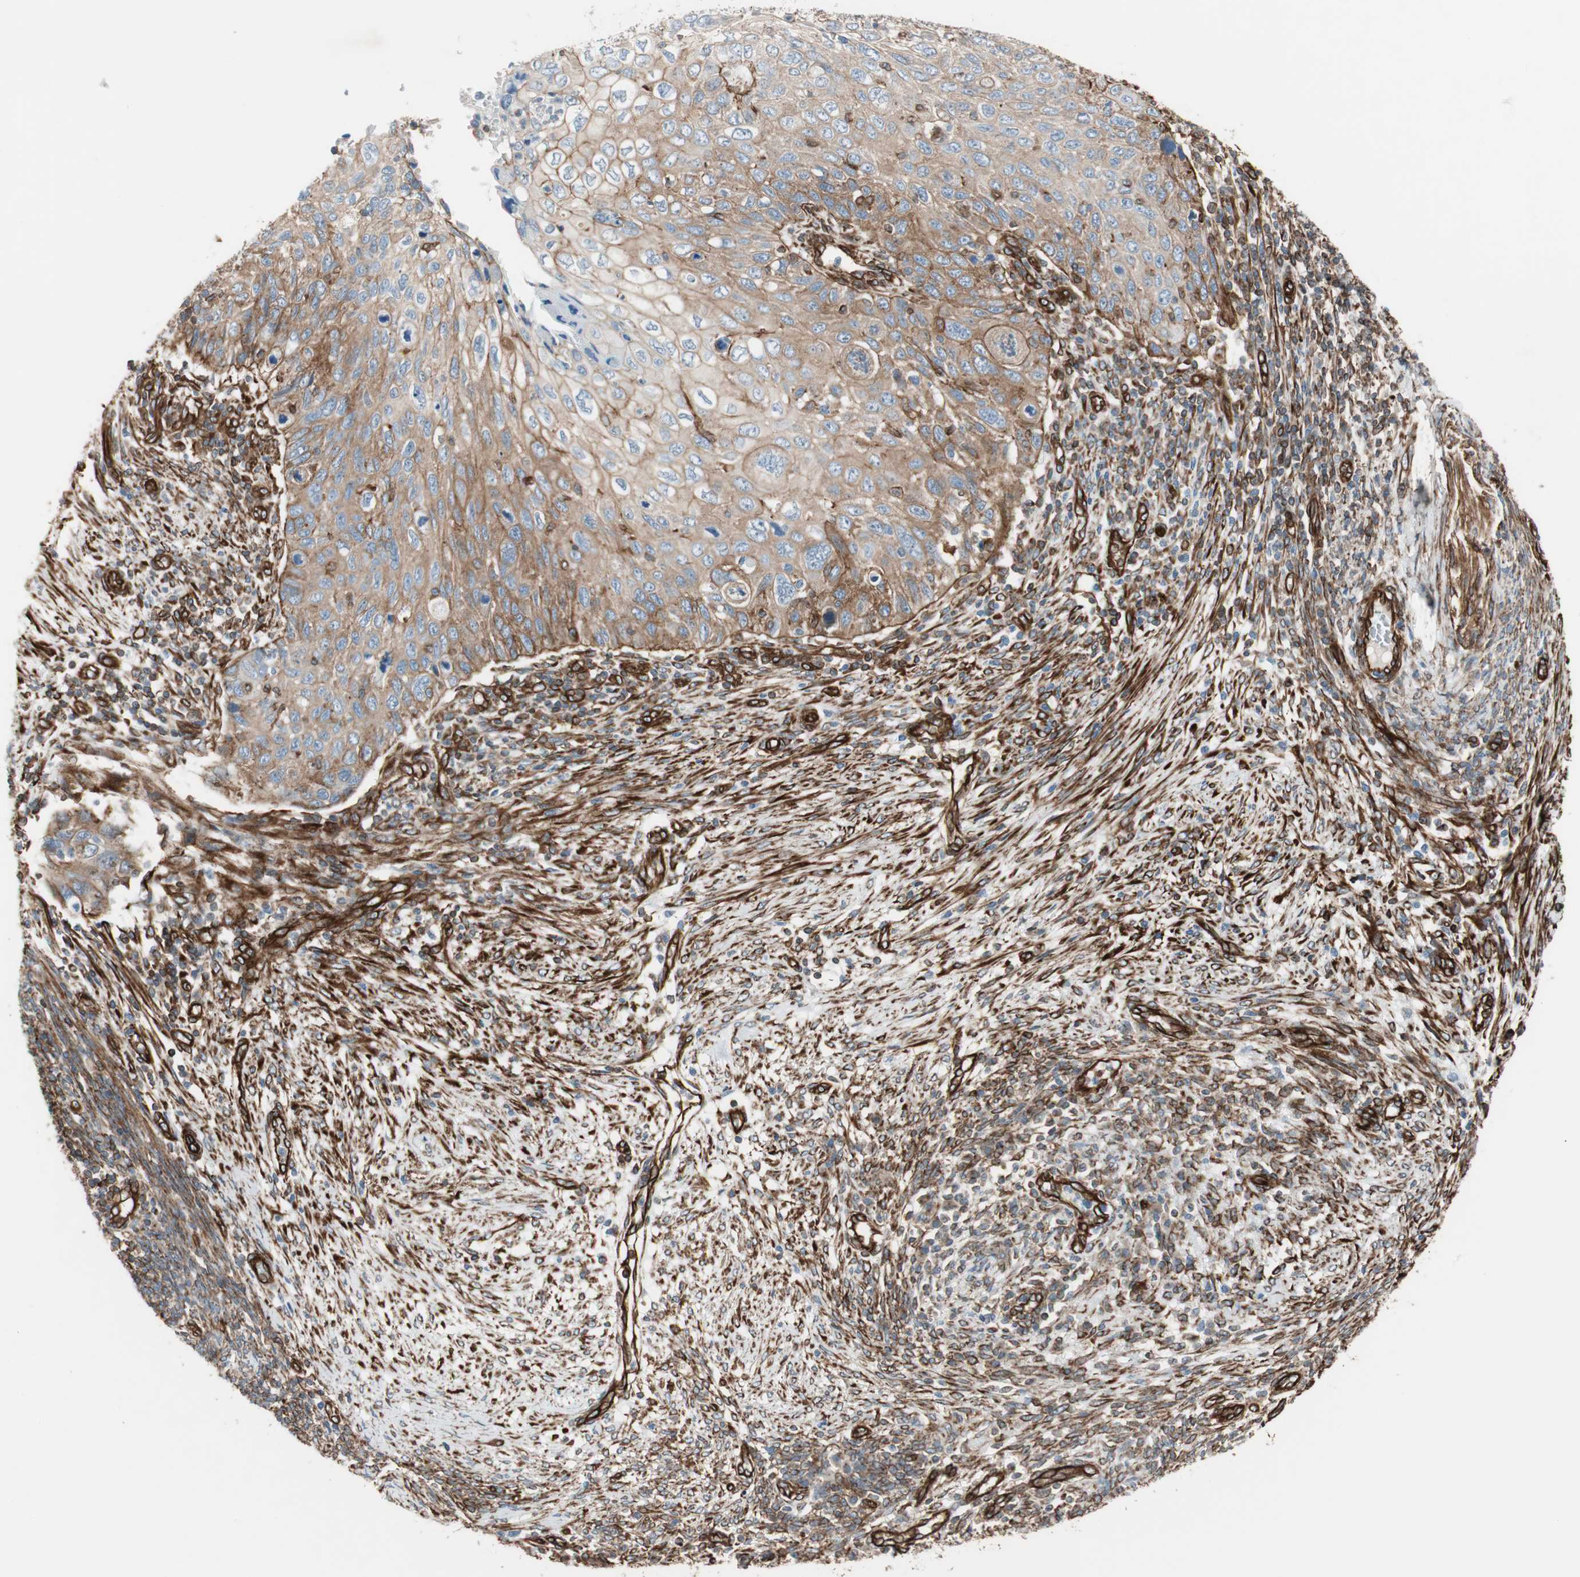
{"staining": {"intensity": "moderate", "quantity": ">75%", "location": "cytoplasmic/membranous"}, "tissue": "cervical cancer", "cell_type": "Tumor cells", "image_type": "cancer", "snomed": [{"axis": "morphology", "description": "Squamous cell carcinoma, NOS"}, {"axis": "topography", "description": "Cervix"}], "caption": "The micrograph demonstrates staining of squamous cell carcinoma (cervical), revealing moderate cytoplasmic/membranous protein staining (brown color) within tumor cells.", "gene": "TCTA", "patient": {"sex": "female", "age": 70}}